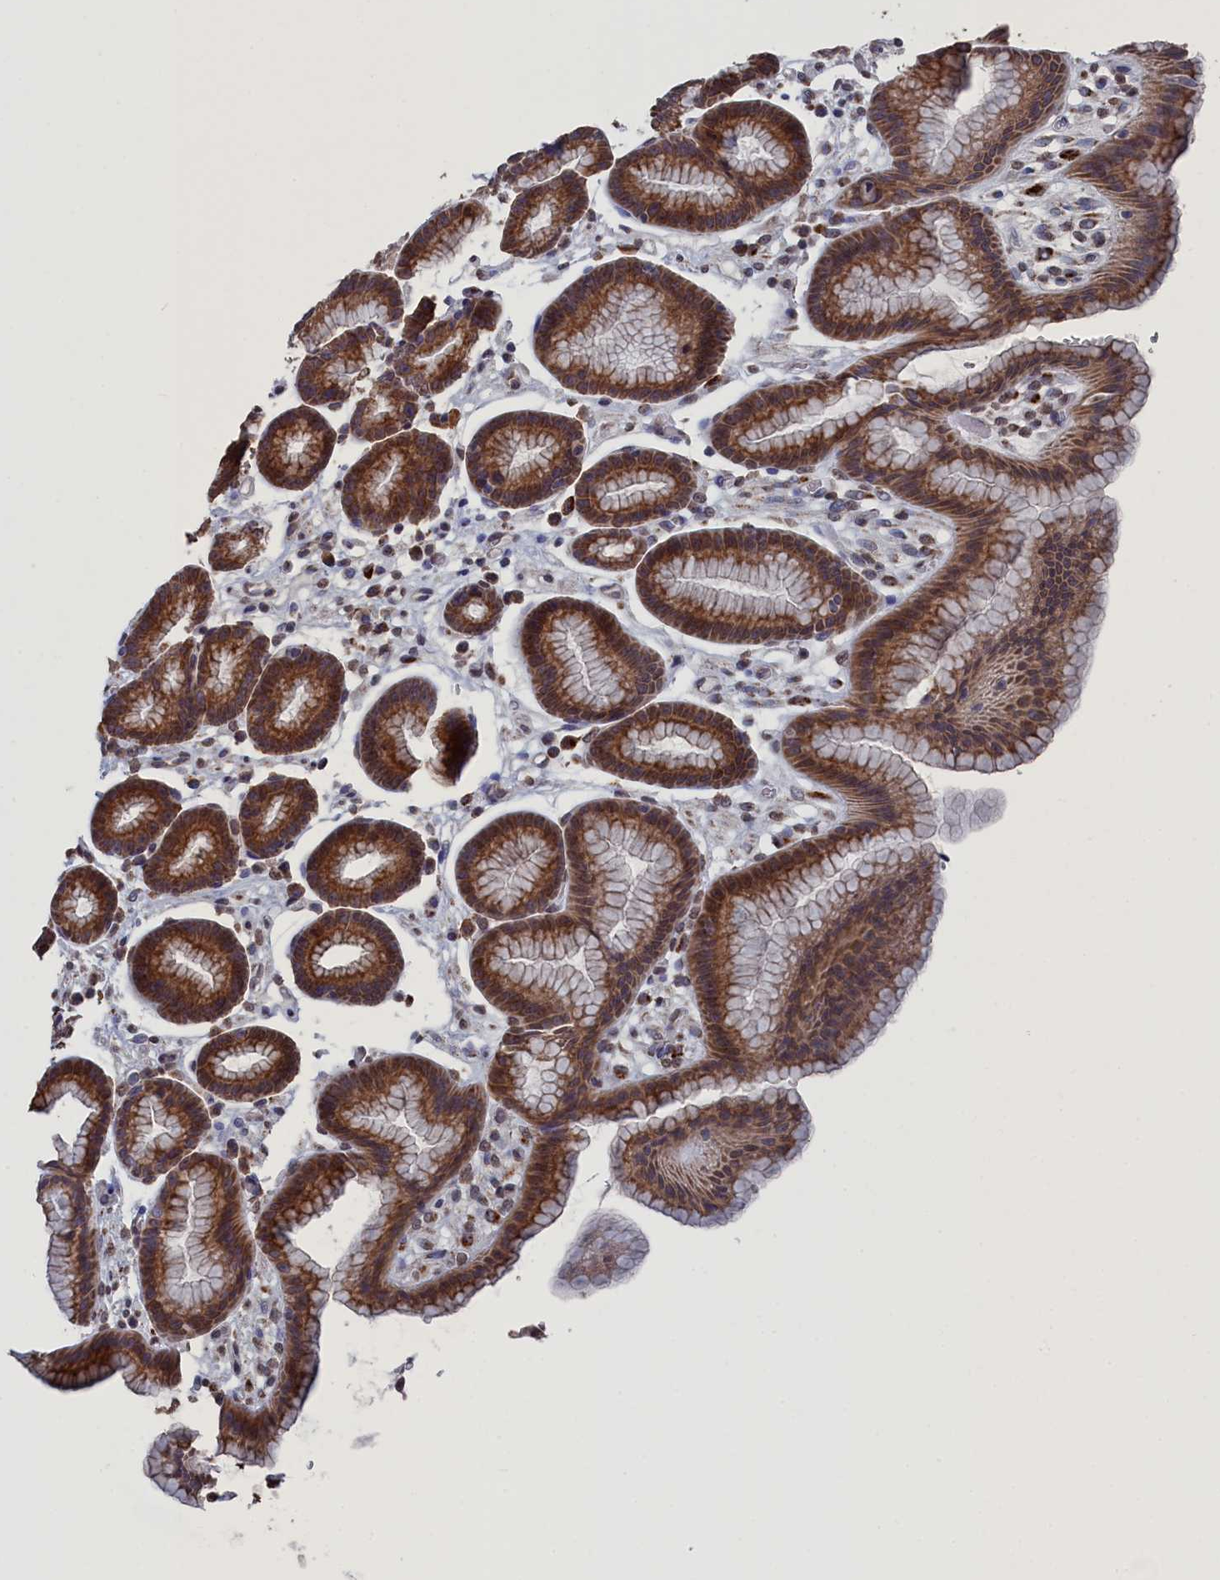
{"staining": {"intensity": "moderate", "quantity": ">75%", "location": "cytoplasmic/membranous"}, "tissue": "stomach", "cell_type": "Glandular cells", "image_type": "normal", "snomed": [{"axis": "morphology", "description": "Normal tissue, NOS"}, {"axis": "topography", "description": "Stomach"}], "caption": "Glandular cells reveal medium levels of moderate cytoplasmic/membranous staining in approximately >75% of cells in benign stomach.", "gene": "SMG9", "patient": {"sex": "male", "age": 42}}